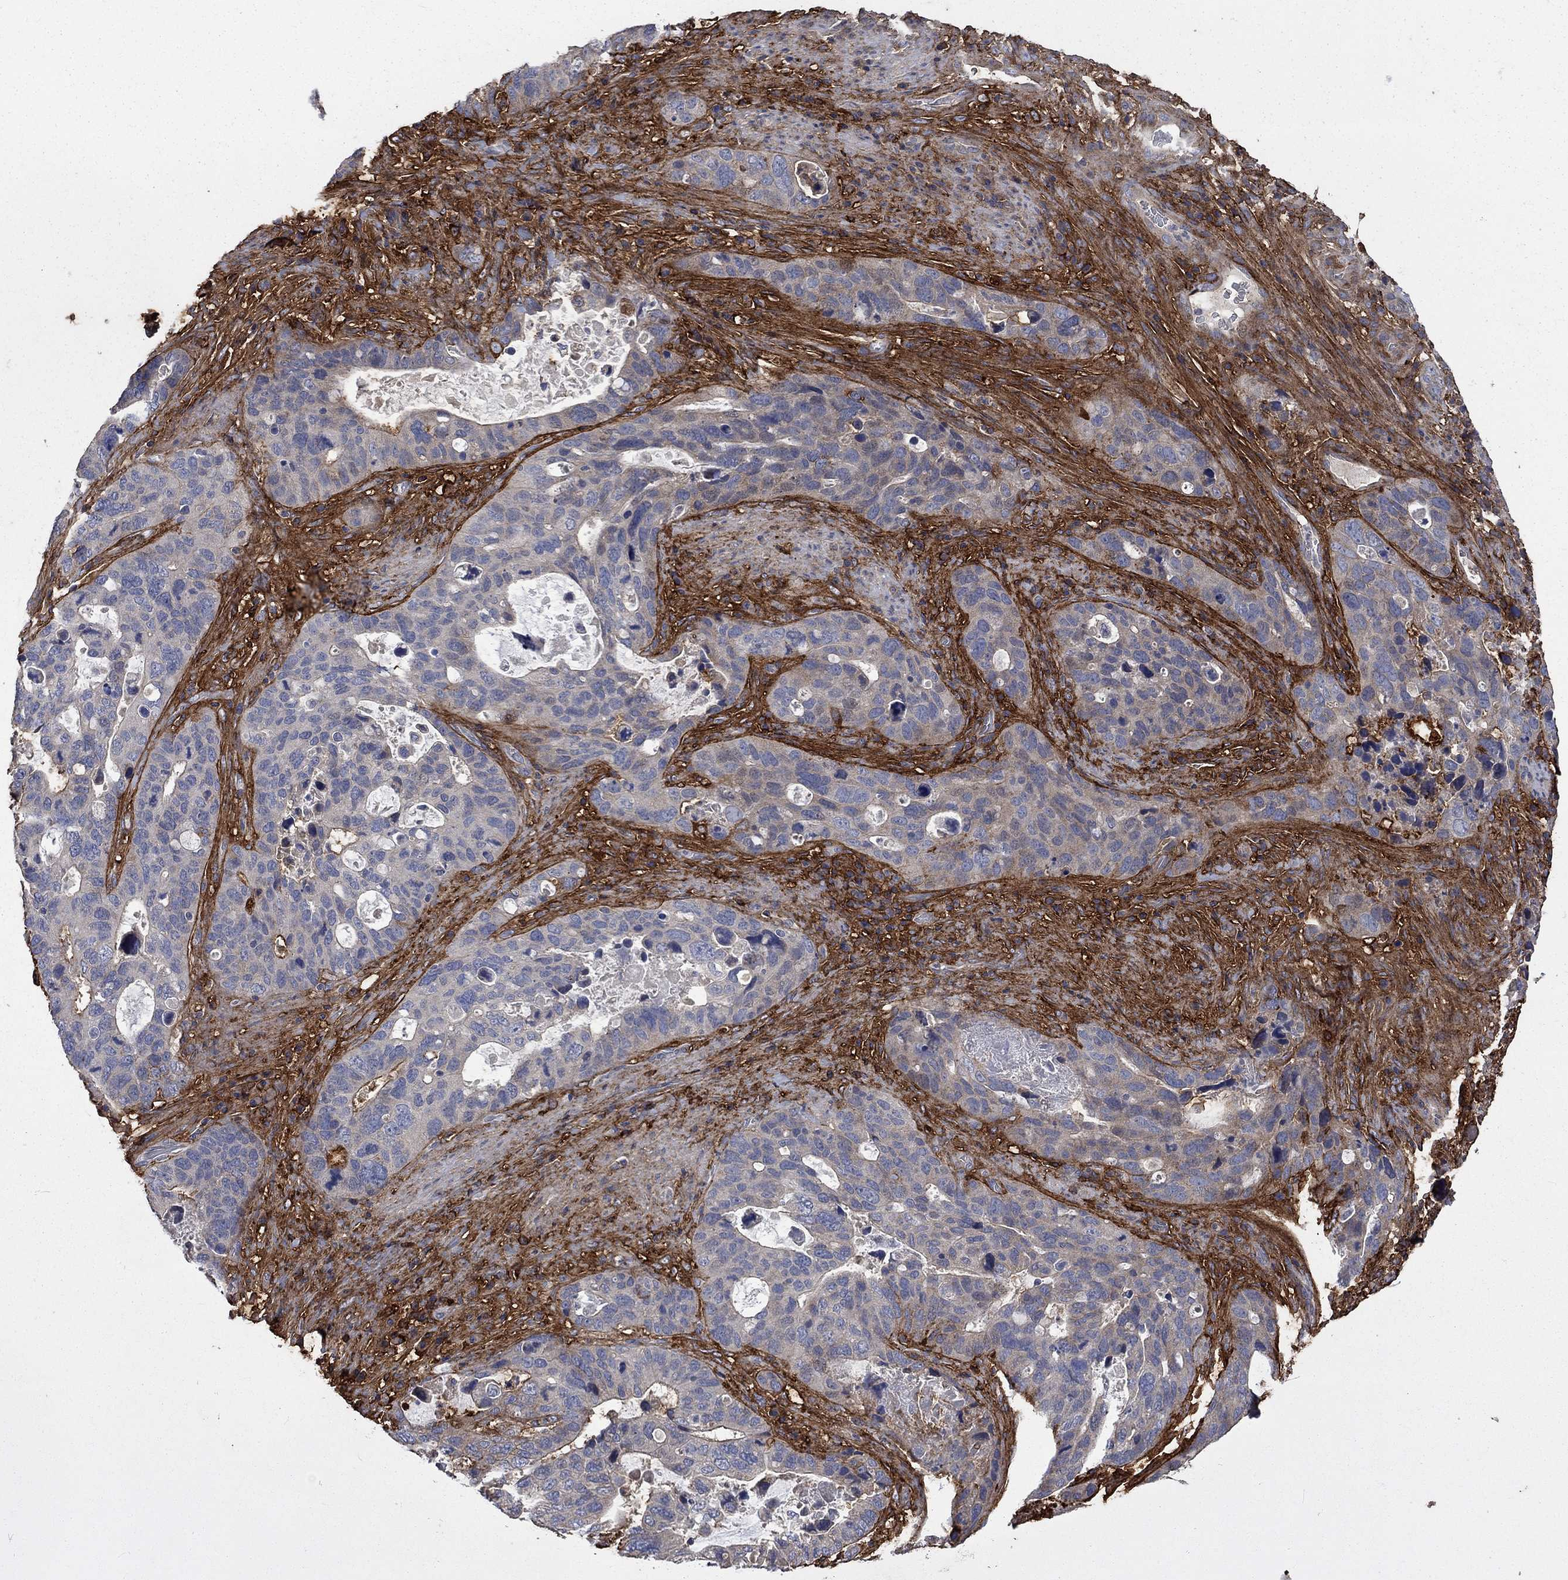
{"staining": {"intensity": "negative", "quantity": "none", "location": "none"}, "tissue": "stomach cancer", "cell_type": "Tumor cells", "image_type": "cancer", "snomed": [{"axis": "morphology", "description": "Adenocarcinoma, NOS"}, {"axis": "topography", "description": "Stomach"}], "caption": "This is a histopathology image of immunohistochemistry staining of stomach cancer (adenocarcinoma), which shows no staining in tumor cells.", "gene": "VCAN", "patient": {"sex": "male", "age": 54}}